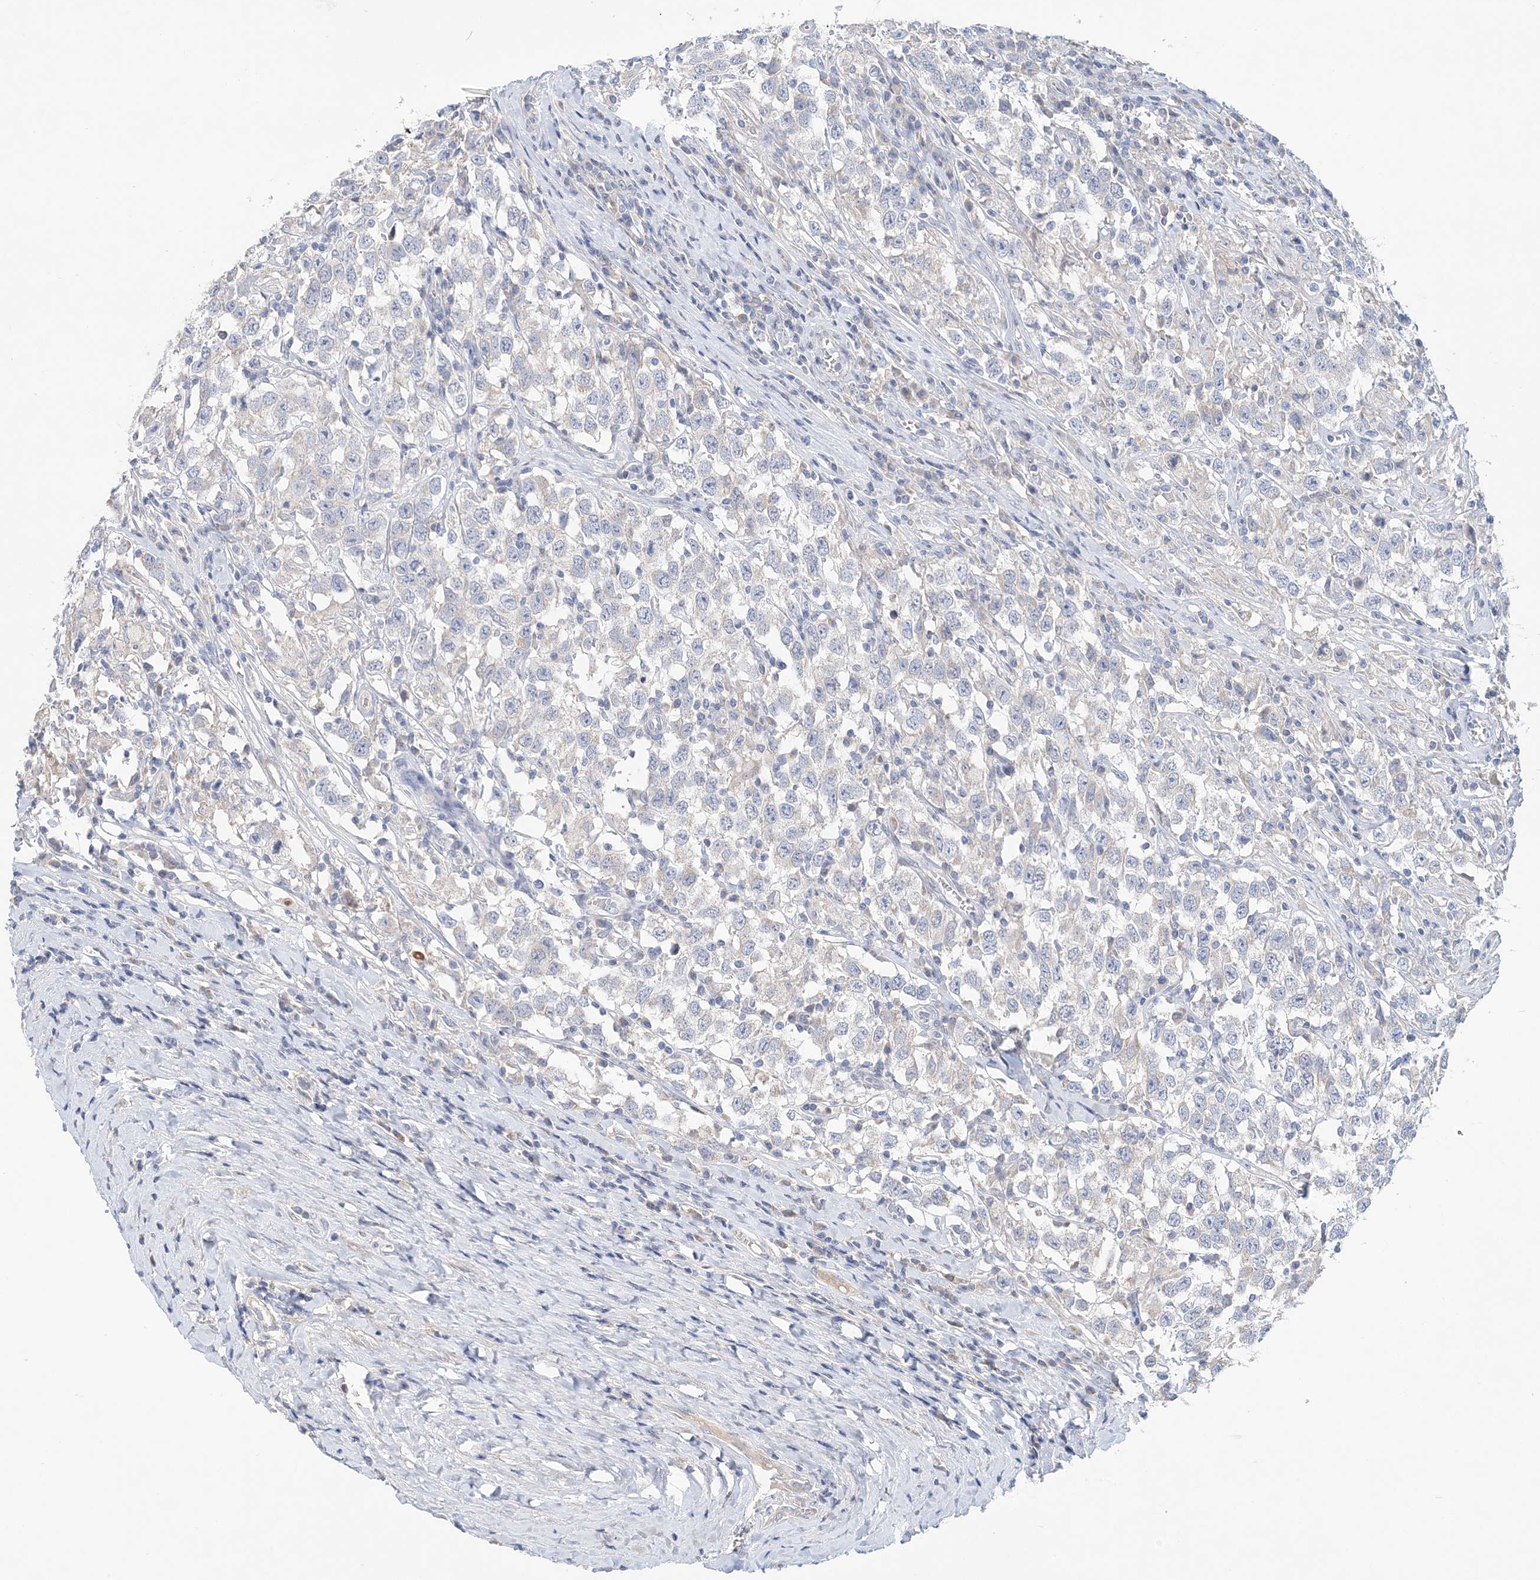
{"staining": {"intensity": "negative", "quantity": "none", "location": "none"}, "tissue": "testis cancer", "cell_type": "Tumor cells", "image_type": "cancer", "snomed": [{"axis": "morphology", "description": "Seminoma, NOS"}, {"axis": "topography", "description": "Testis"}], "caption": "This is an immunohistochemistry histopathology image of human testis seminoma. There is no expression in tumor cells.", "gene": "LRRIQ4", "patient": {"sex": "male", "age": 41}}